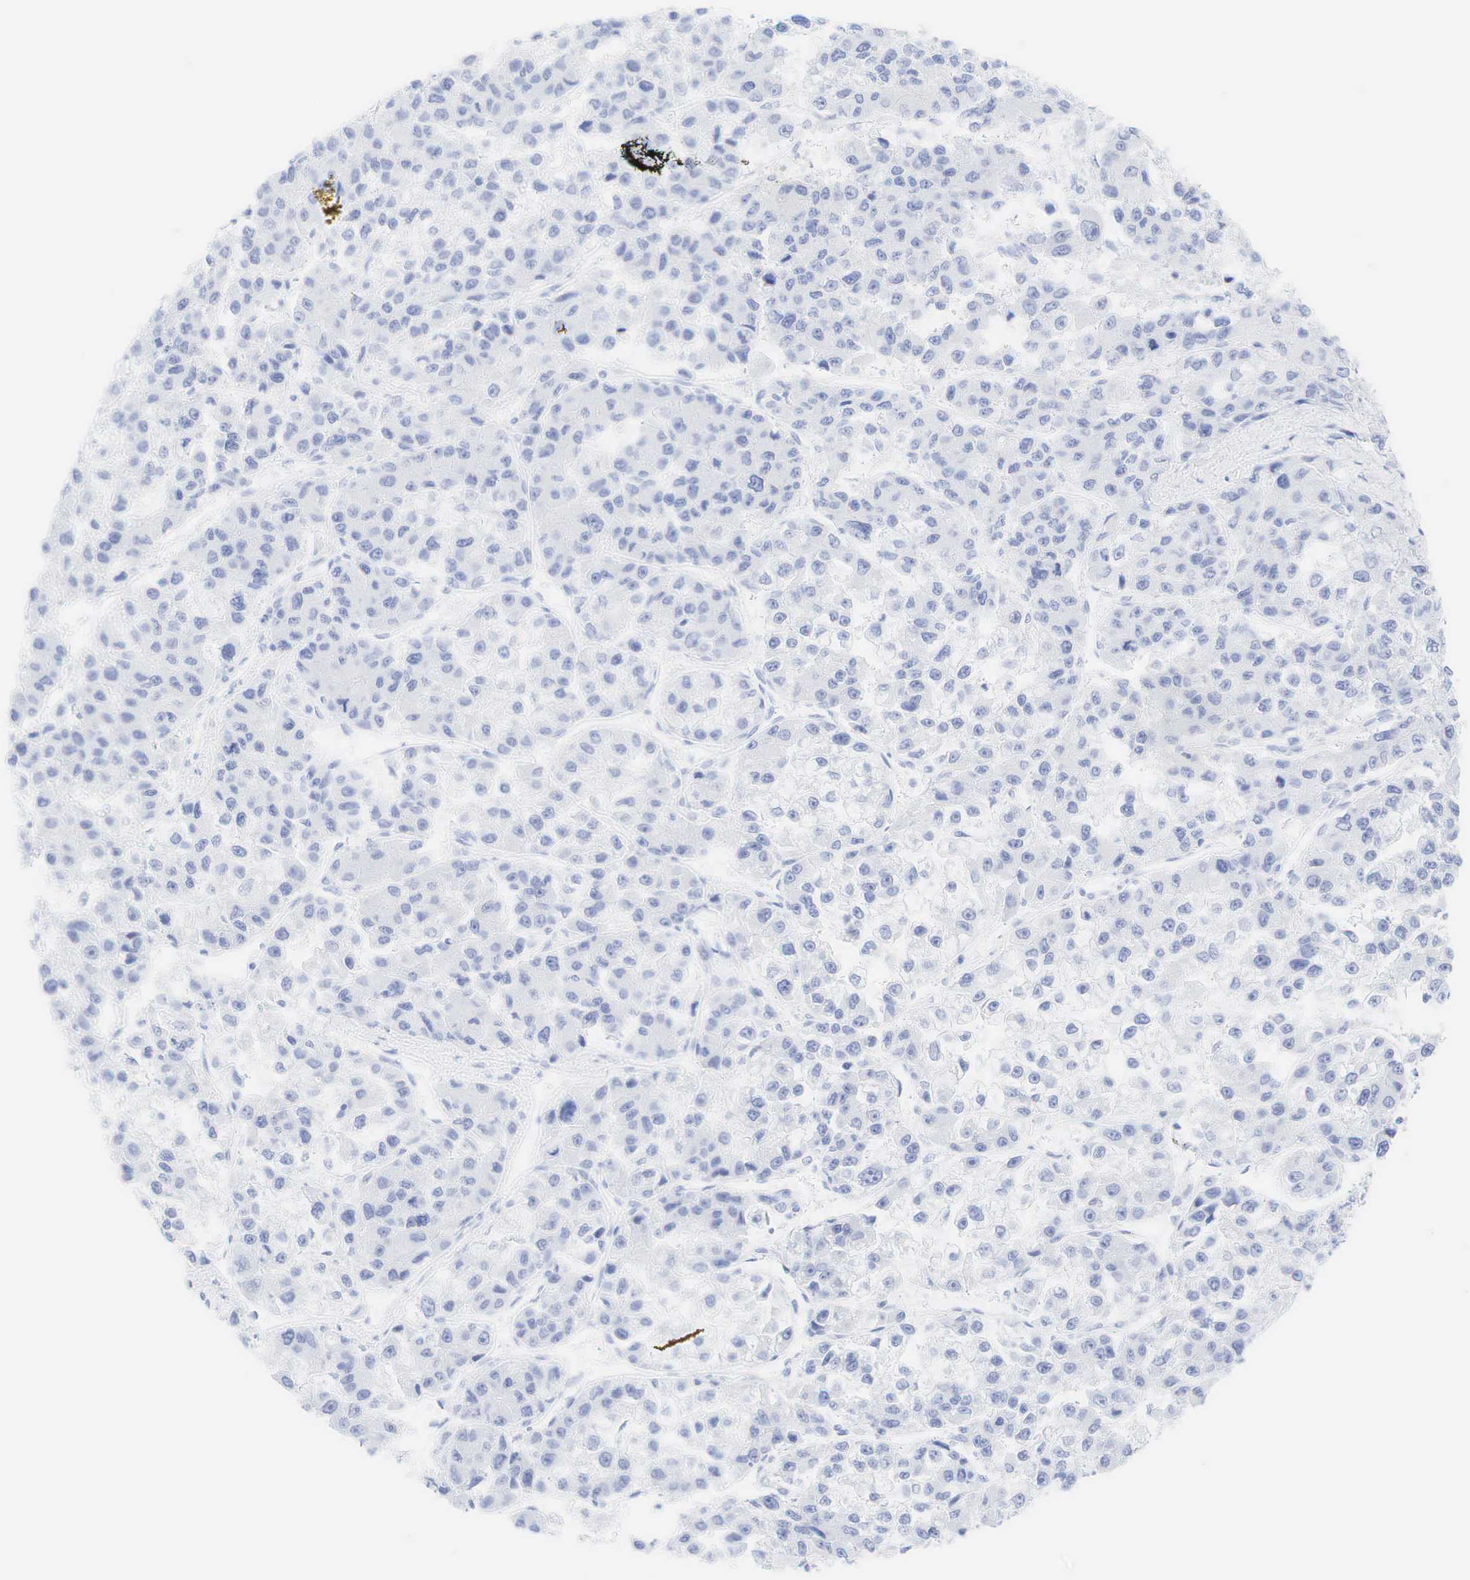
{"staining": {"intensity": "negative", "quantity": "none", "location": "none"}, "tissue": "liver cancer", "cell_type": "Tumor cells", "image_type": "cancer", "snomed": [{"axis": "morphology", "description": "Carcinoma, Hepatocellular, NOS"}, {"axis": "topography", "description": "Liver"}], "caption": "High power microscopy histopathology image of an IHC image of liver cancer, revealing no significant staining in tumor cells. (DAB IHC with hematoxylin counter stain).", "gene": "CEACAM5", "patient": {"sex": "female", "age": 66}}